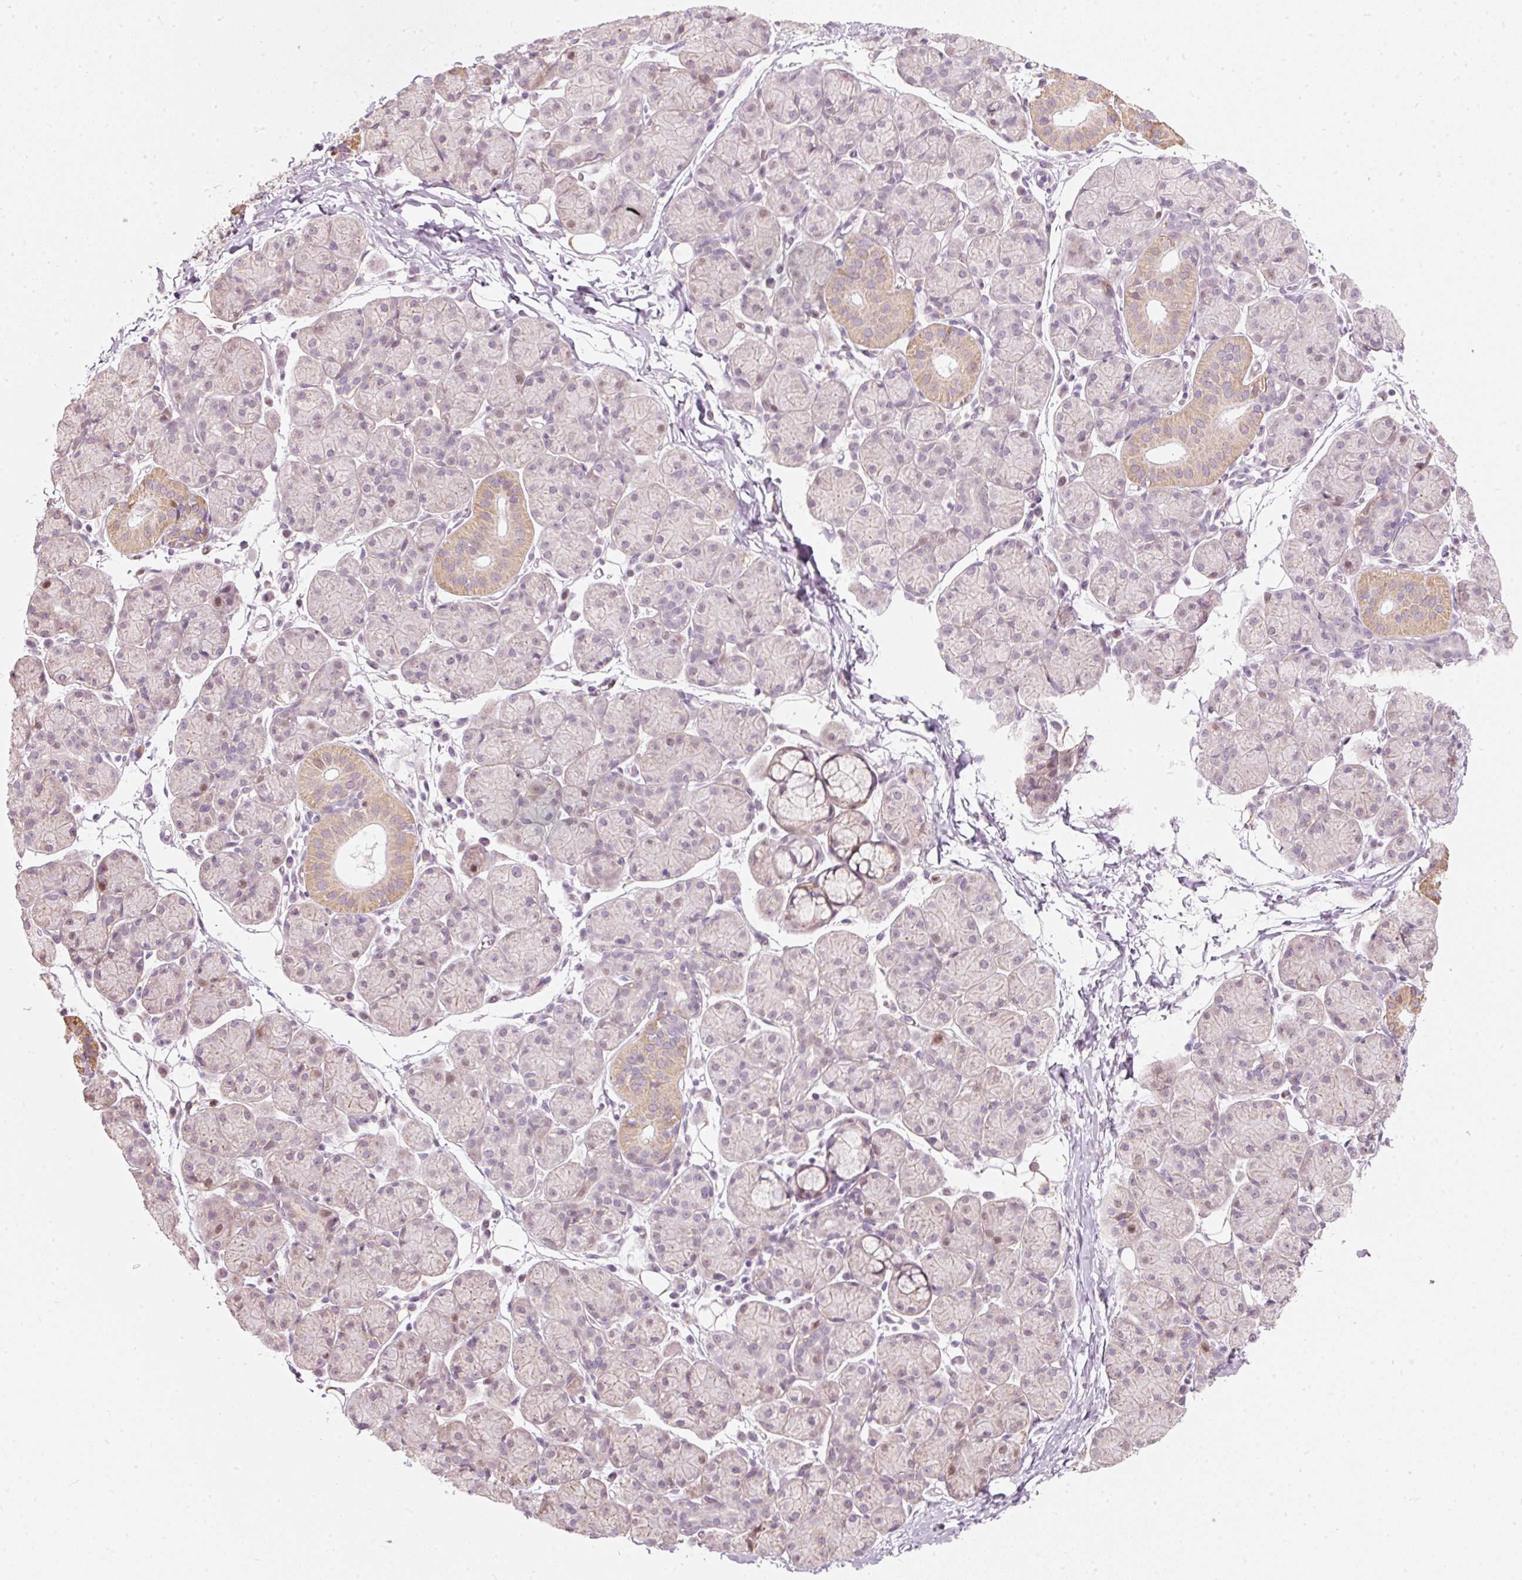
{"staining": {"intensity": "weak", "quantity": "25%-75%", "location": "cytoplasmic/membranous"}, "tissue": "salivary gland", "cell_type": "Glandular cells", "image_type": "normal", "snomed": [{"axis": "morphology", "description": "Normal tissue, NOS"}, {"axis": "morphology", "description": "Inflammation, NOS"}, {"axis": "topography", "description": "Lymph node"}, {"axis": "topography", "description": "Salivary gland"}], "caption": "Immunohistochemical staining of normal salivary gland displays 25%-75% levels of weak cytoplasmic/membranous protein staining in about 25%-75% of glandular cells. (DAB IHC, brown staining for protein, blue staining for nuclei).", "gene": "RNF39", "patient": {"sex": "male", "age": 3}}